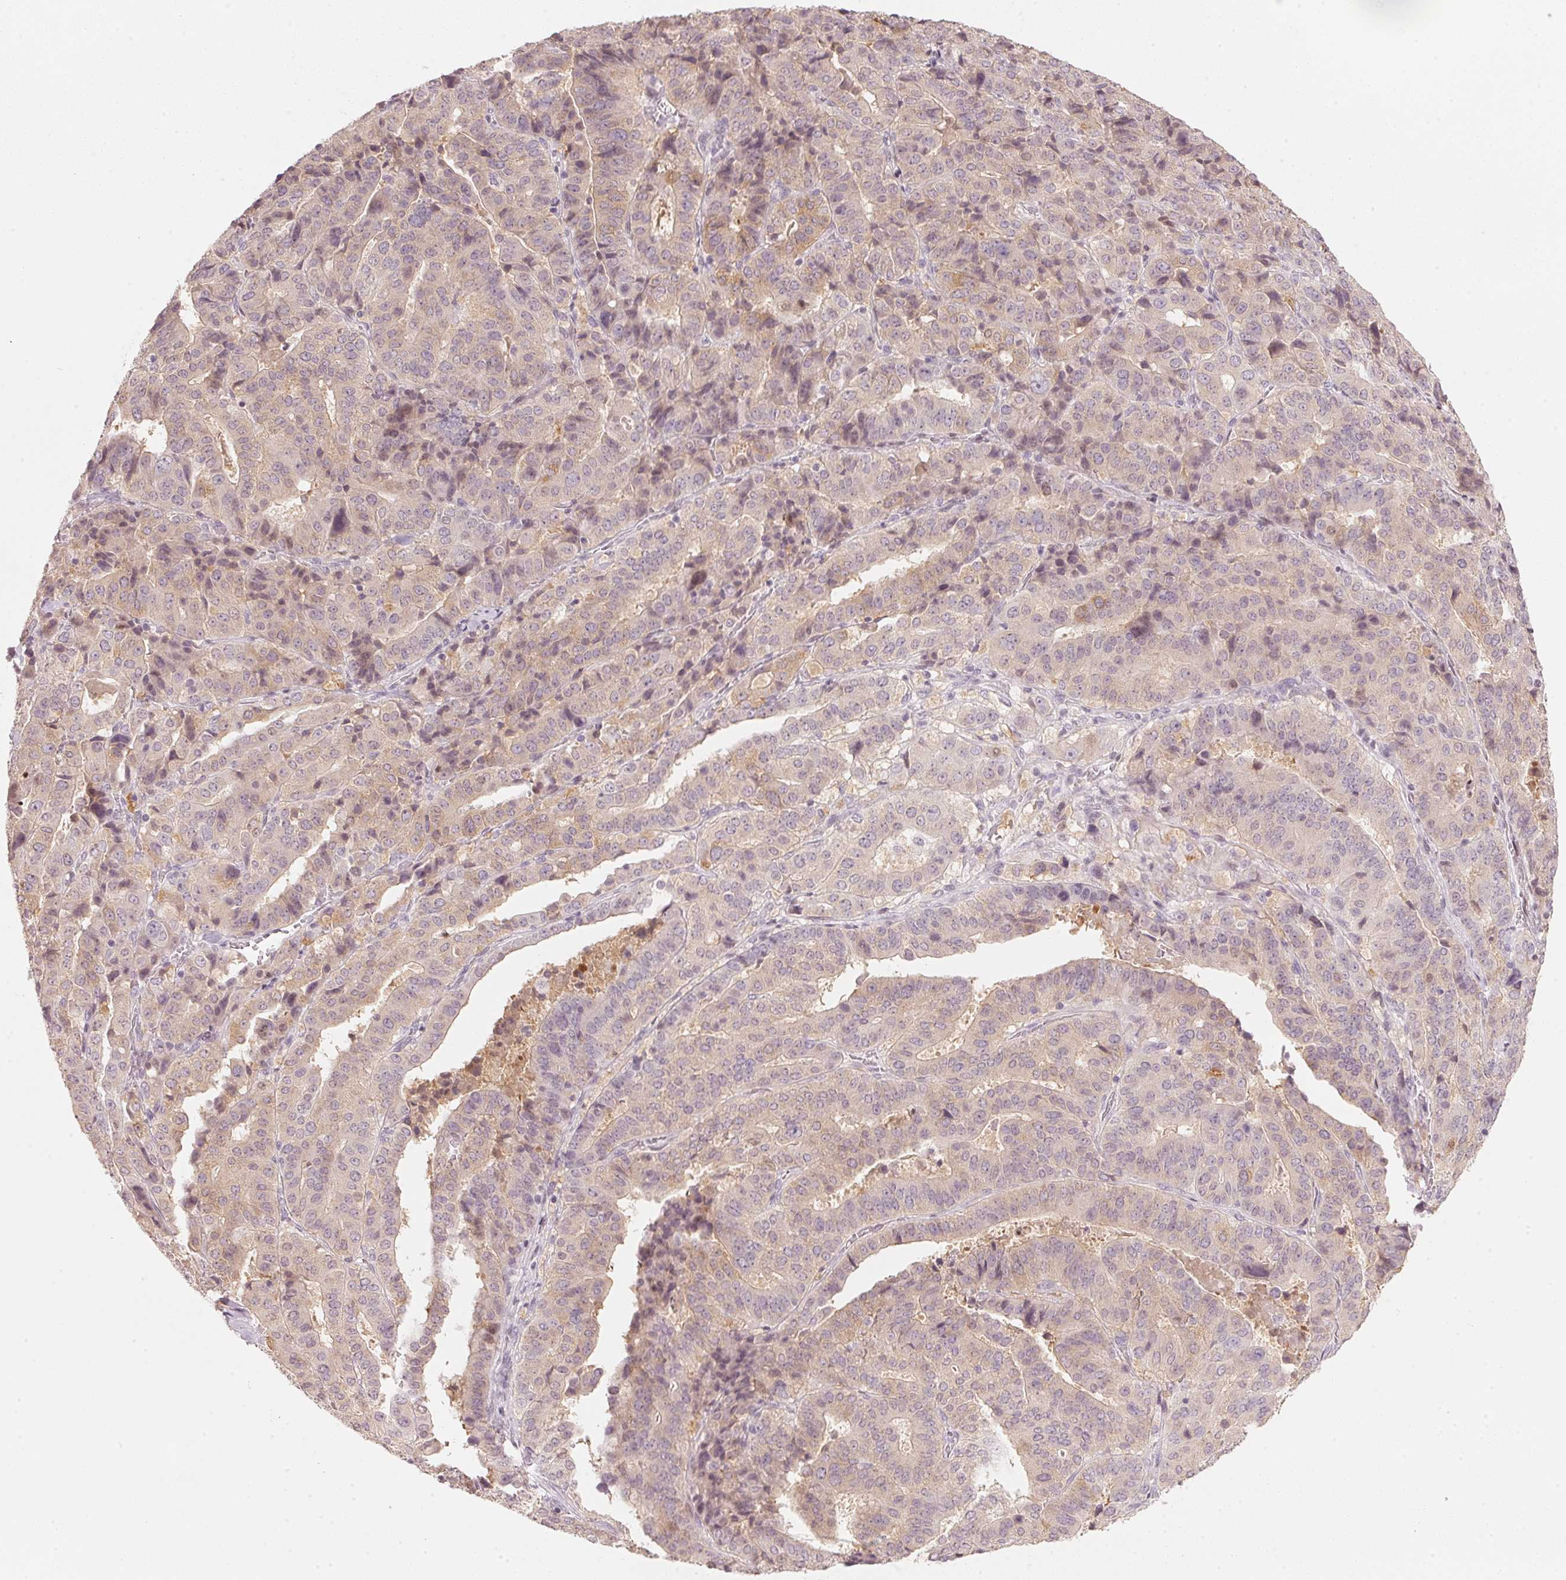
{"staining": {"intensity": "weak", "quantity": "25%-75%", "location": "cytoplasmic/membranous"}, "tissue": "stomach cancer", "cell_type": "Tumor cells", "image_type": "cancer", "snomed": [{"axis": "morphology", "description": "Adenocarcinoma, NOS"}, {"axis": "topography", "description": "Stomach"}], "caption": "A high-resolution photomicrograph shows immunohistochemistry staining of stomach cancer (adenocarcinoma), which exhibits weak cytoplasmic/membranous expression in about 25%-75% of tumor cells.", "gene": "SFRP4", "patient": {"sex": "male", "age": 48}}